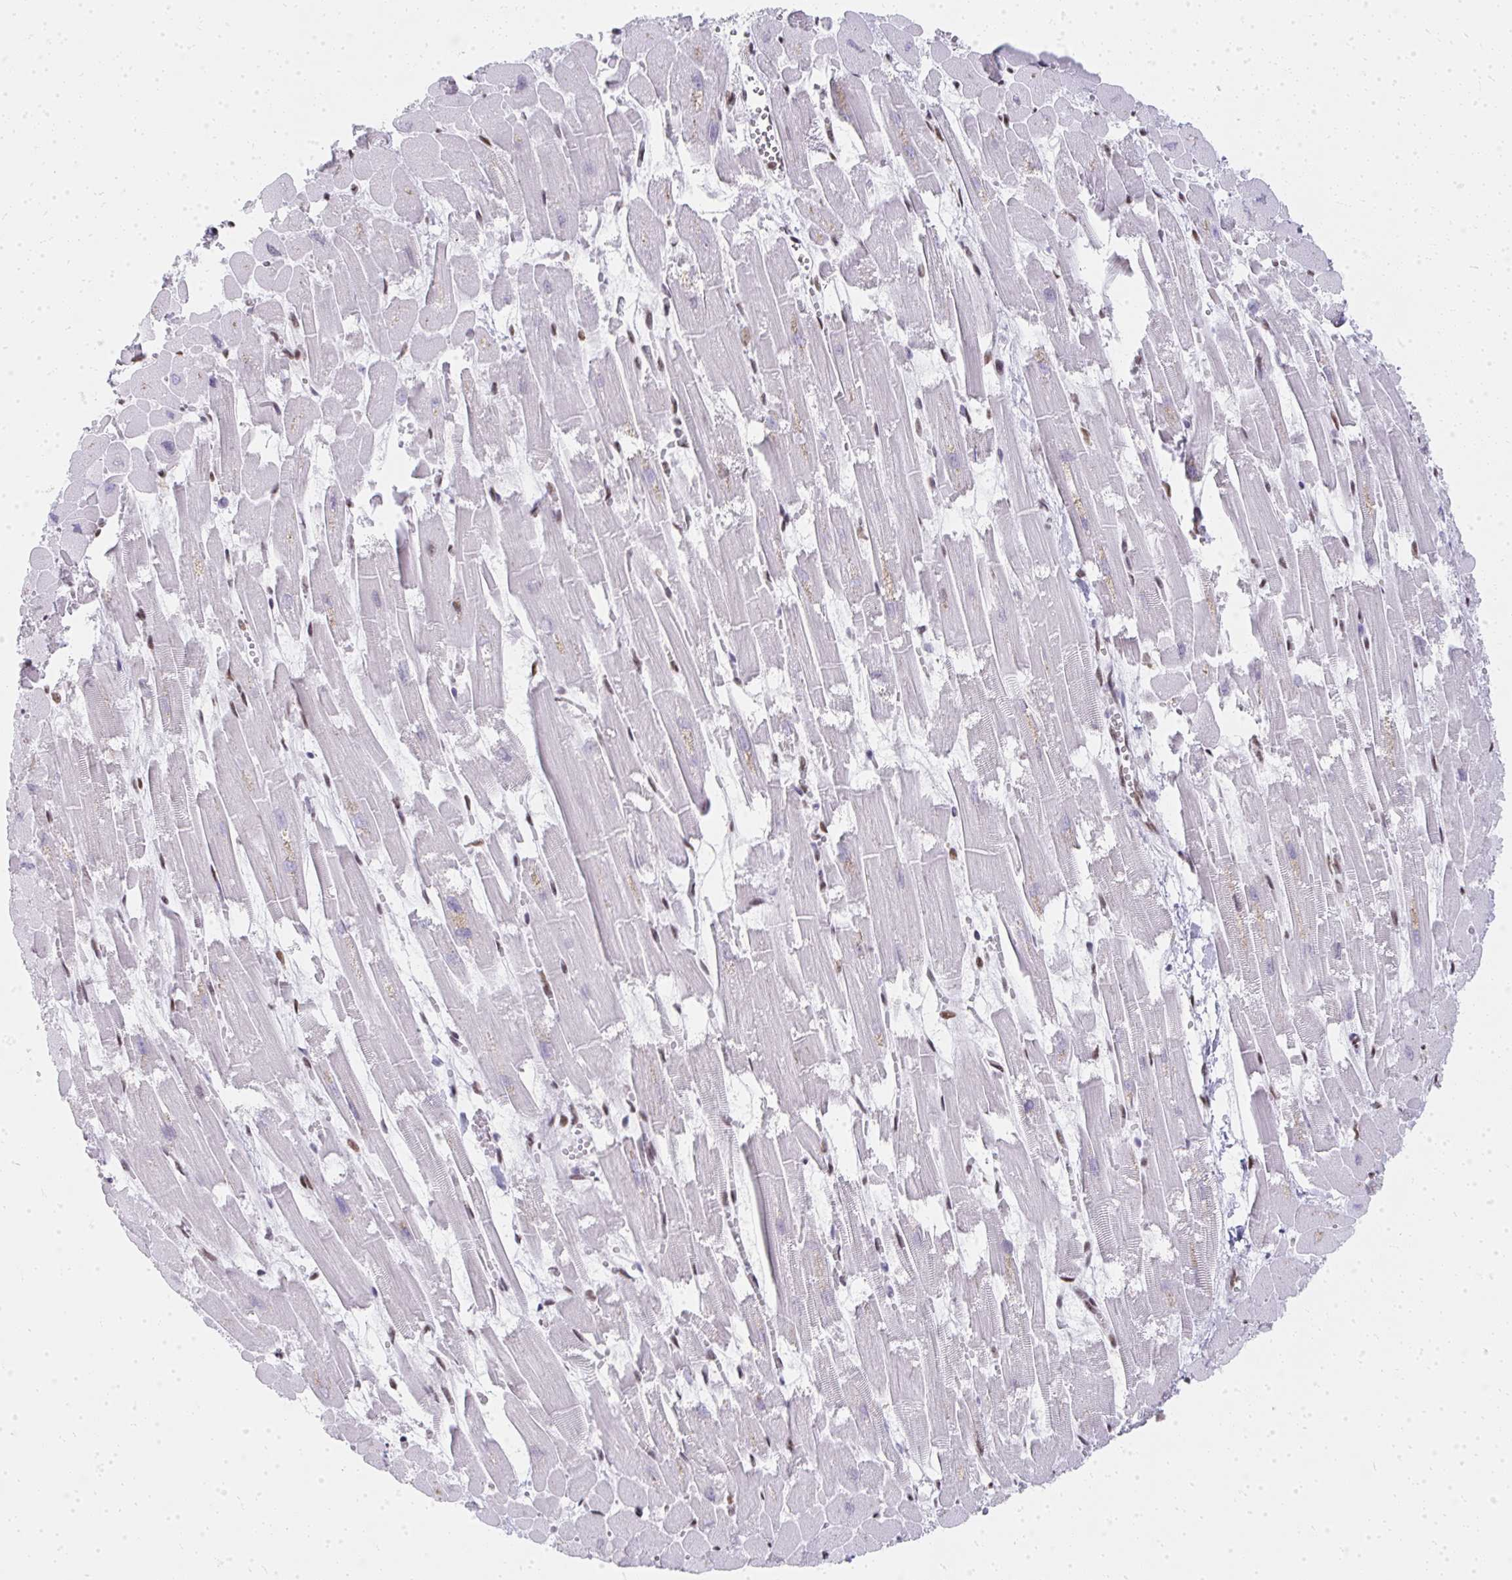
{"staining": {"intensity": "moderate", "quantity": "25%-75%", "location": "nuclear"}, "tissue": "heart muscle", "cell_type": "Cardiomyocytes", "image_type": "normal", "snomed": [{"axis": "morphology", "description": "Normal tissue, NOS"}, {"axis": "topography", "description": "Heart"}], "caption": "Heart muscle stained with a brown dye shows moderate nuclear positive staining in about 25%-75% of cardiomyocytes.", "gene": "CREBBP", "patient": {"sex": "female", "age": 52}}